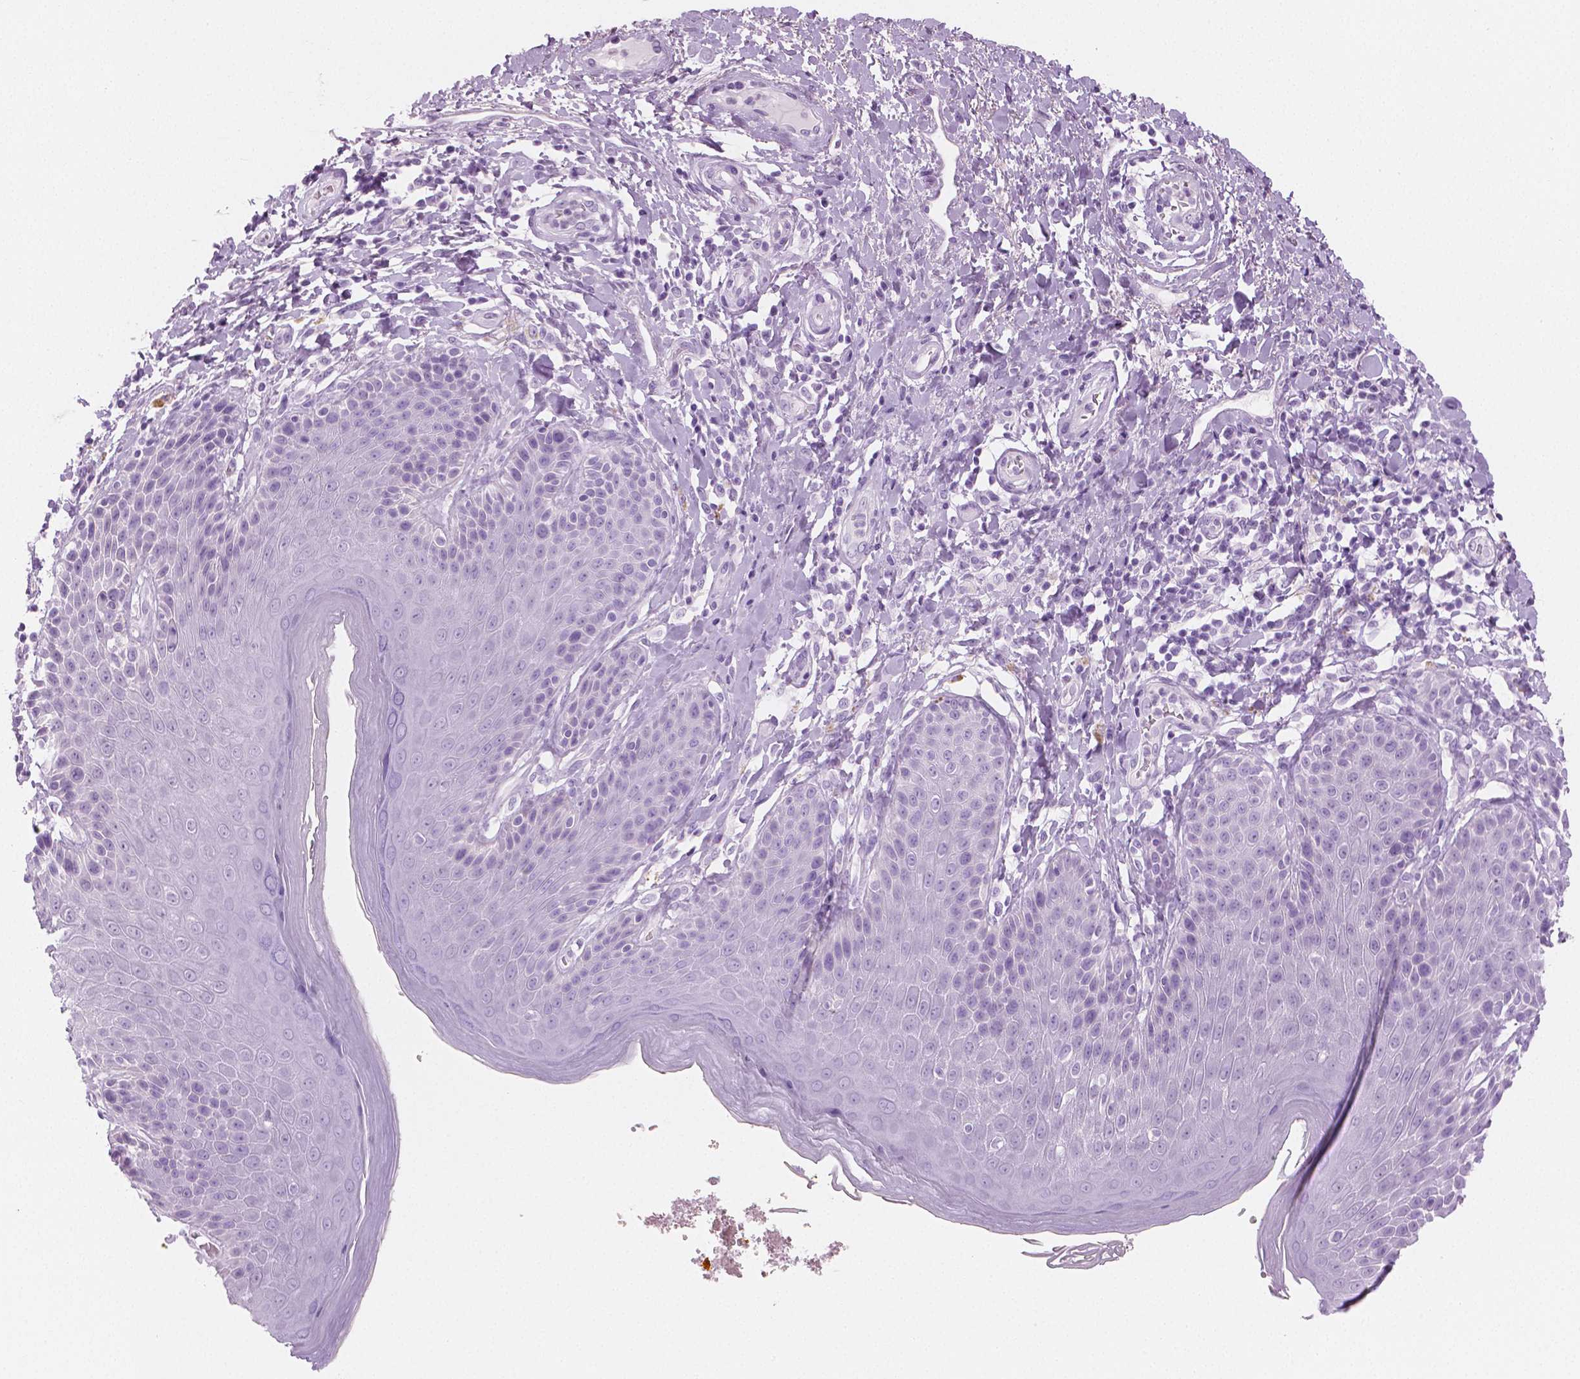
{"staining": {"intensity": "negative", "quantity": "none", "location": "none"}, "tissue": "skin", "cell_type": "Epidermal cells", "image_type": "normal", "snomed": [{"axis": "morphology", "description": "Normal tissue, NOS"}, {"axis": "topography", "description": "Anal"}, {"axis": "topography", "description": "Peripheral nerve tissue"}], "caption": "This is an immunohistochemistry micrograph of unremarkable skin. There is no positivity in epidermal cells.", "gene": "PLIN4", "patient": {"sex": "male", "age": 51}}